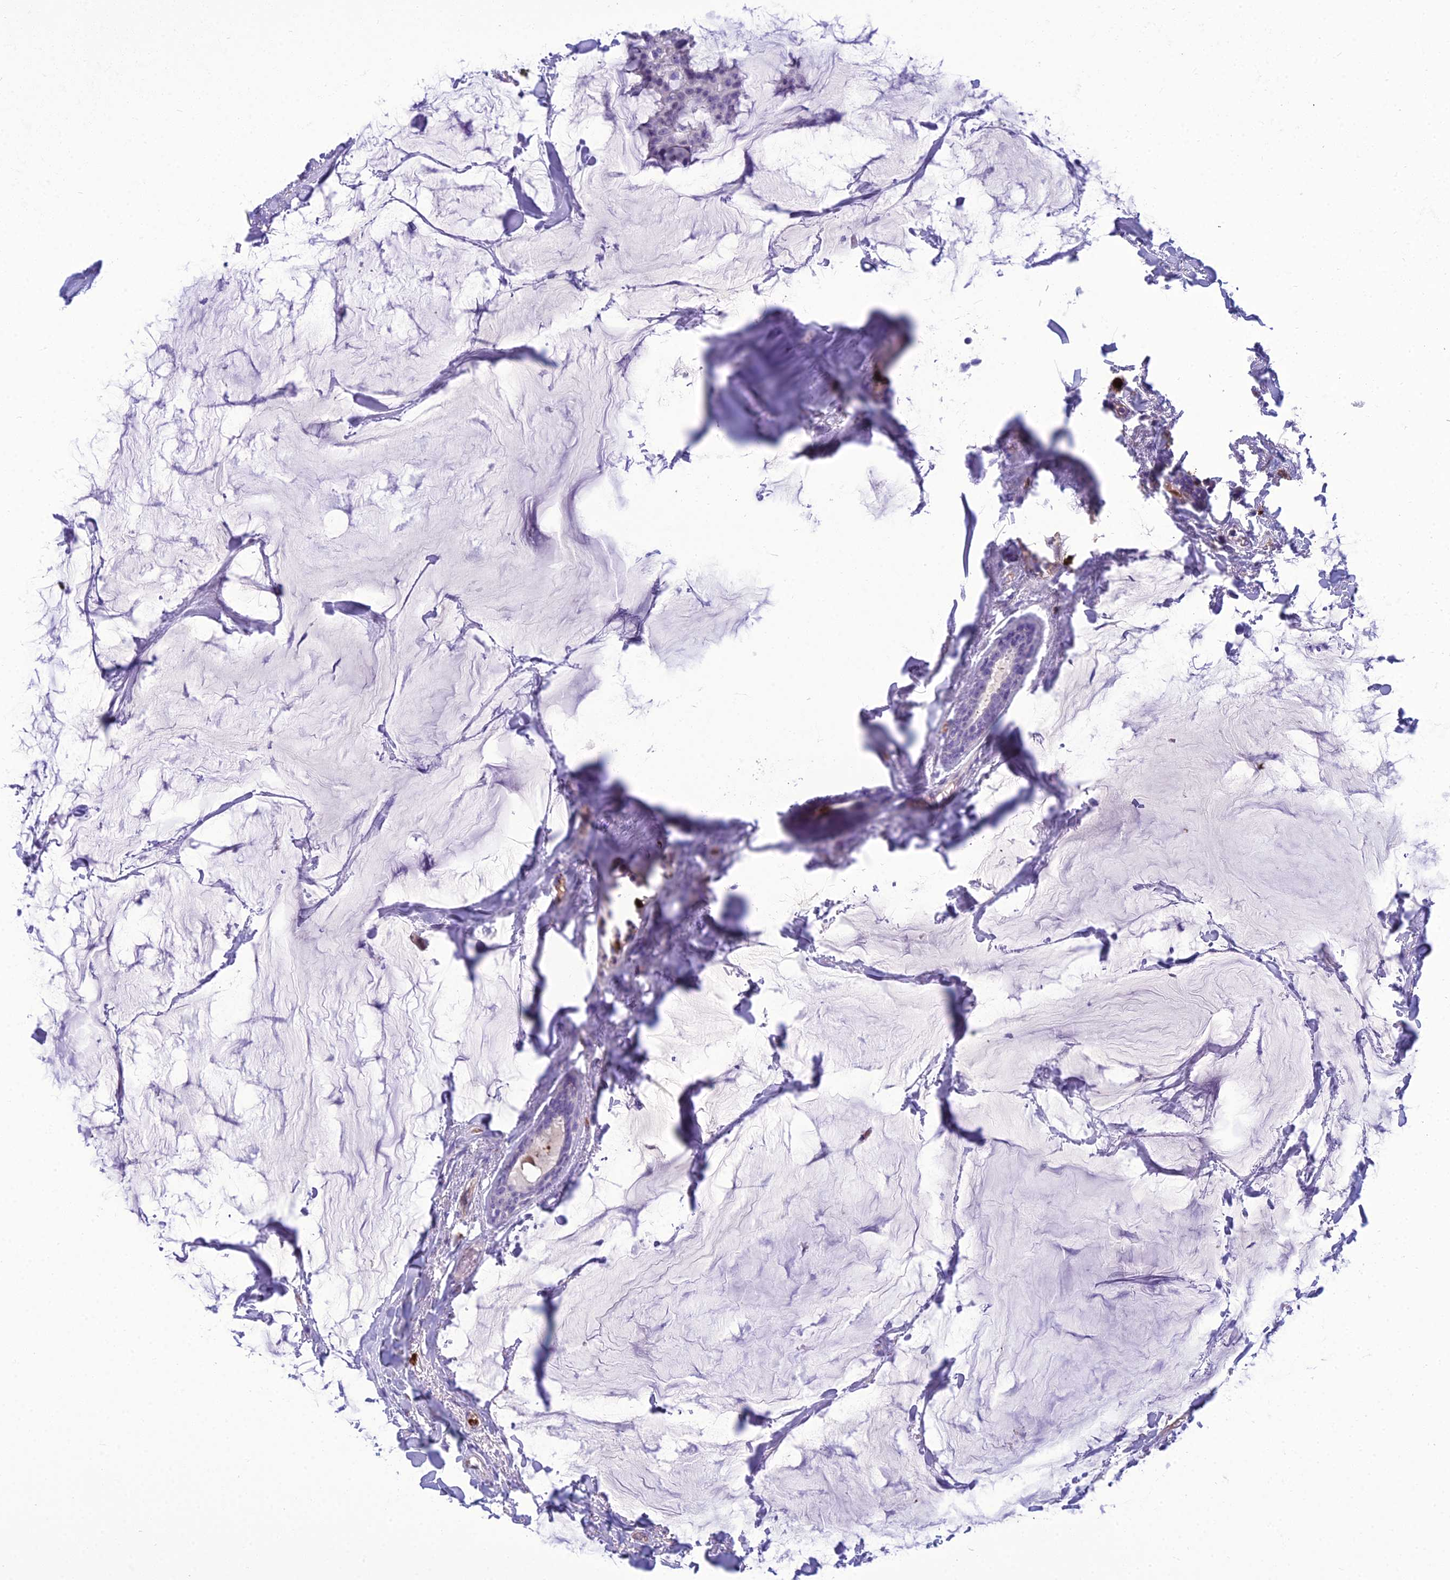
{"staining": {"intensity": "negative", "quantity": "none", "location": "none"}, "tissue": "breast cancer", "cell_type": "Tumor cells", "image_type": "cancer", "snomed": [{"axis": "morphology", "description": "Duct carcinoma"}, {"axis": "topography", "description": "Breast"}], "caption": "An image of human breast cancer is negative for staining in tumor cells. Nuclei are stained in blue.", "gene": "BBS7", "patient": {"sex": "female", "age": 93}}